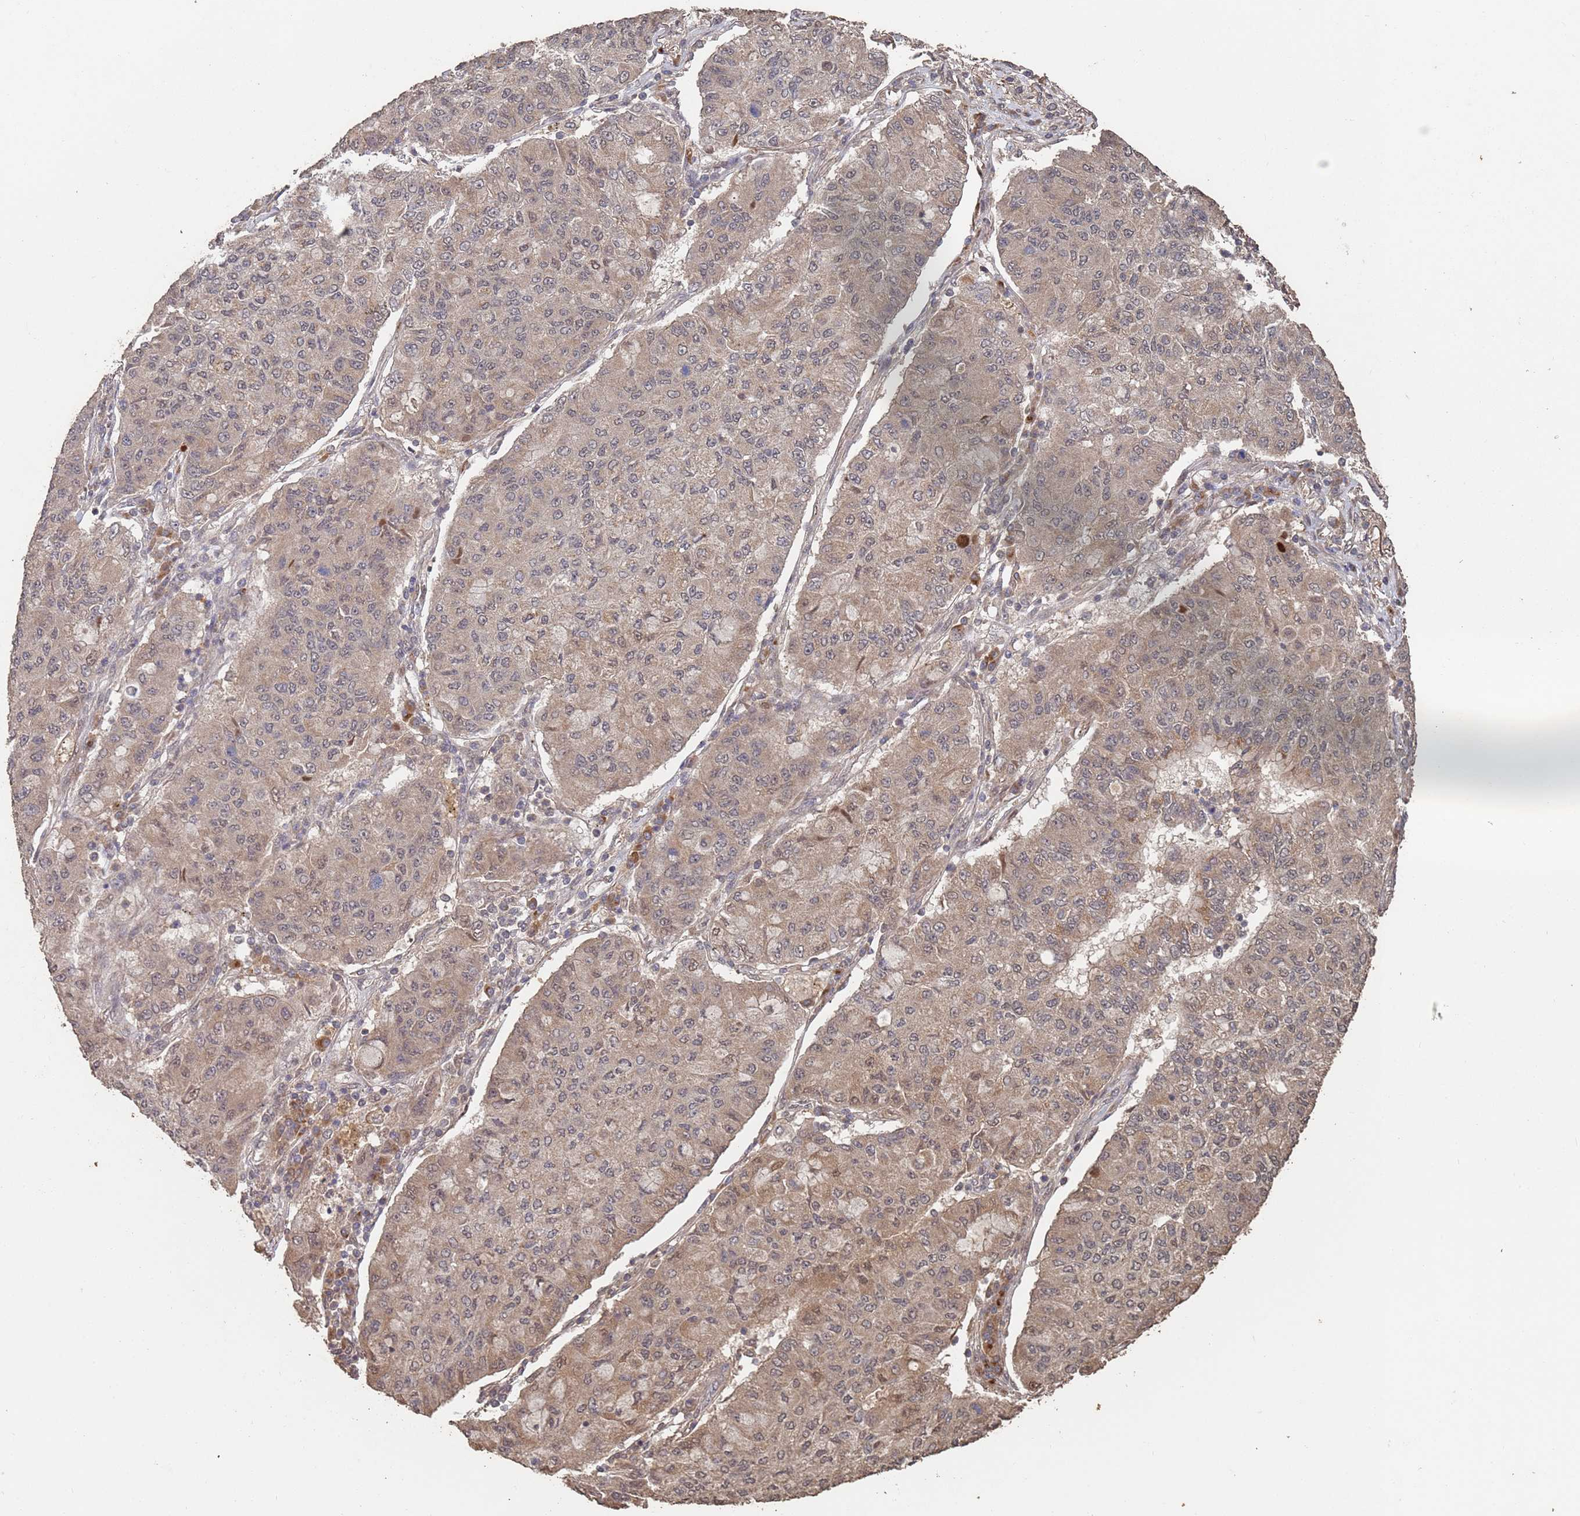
{"staining": {"intensity": "weak", "quantity": ">75%", "location": "cytoplasmic/membranous"}, "tissue": "lung cancer", "cell_type": "Tumor cells", "image_type": "cancer", "snomed": [{"axis": "morphology", "description": "Squamous cell carcinoma, NOS"}, {"axis": "topography", "description": "Lung"}], "caption": "Immunohistochemical staining of squamous cell carcinoma (lung) shows low levels of weak cytoplasmic/membranous expression in about >75% of tumor cells.", "gene": "FRAT1", "patient": {"sex": "male", "age": 74}}